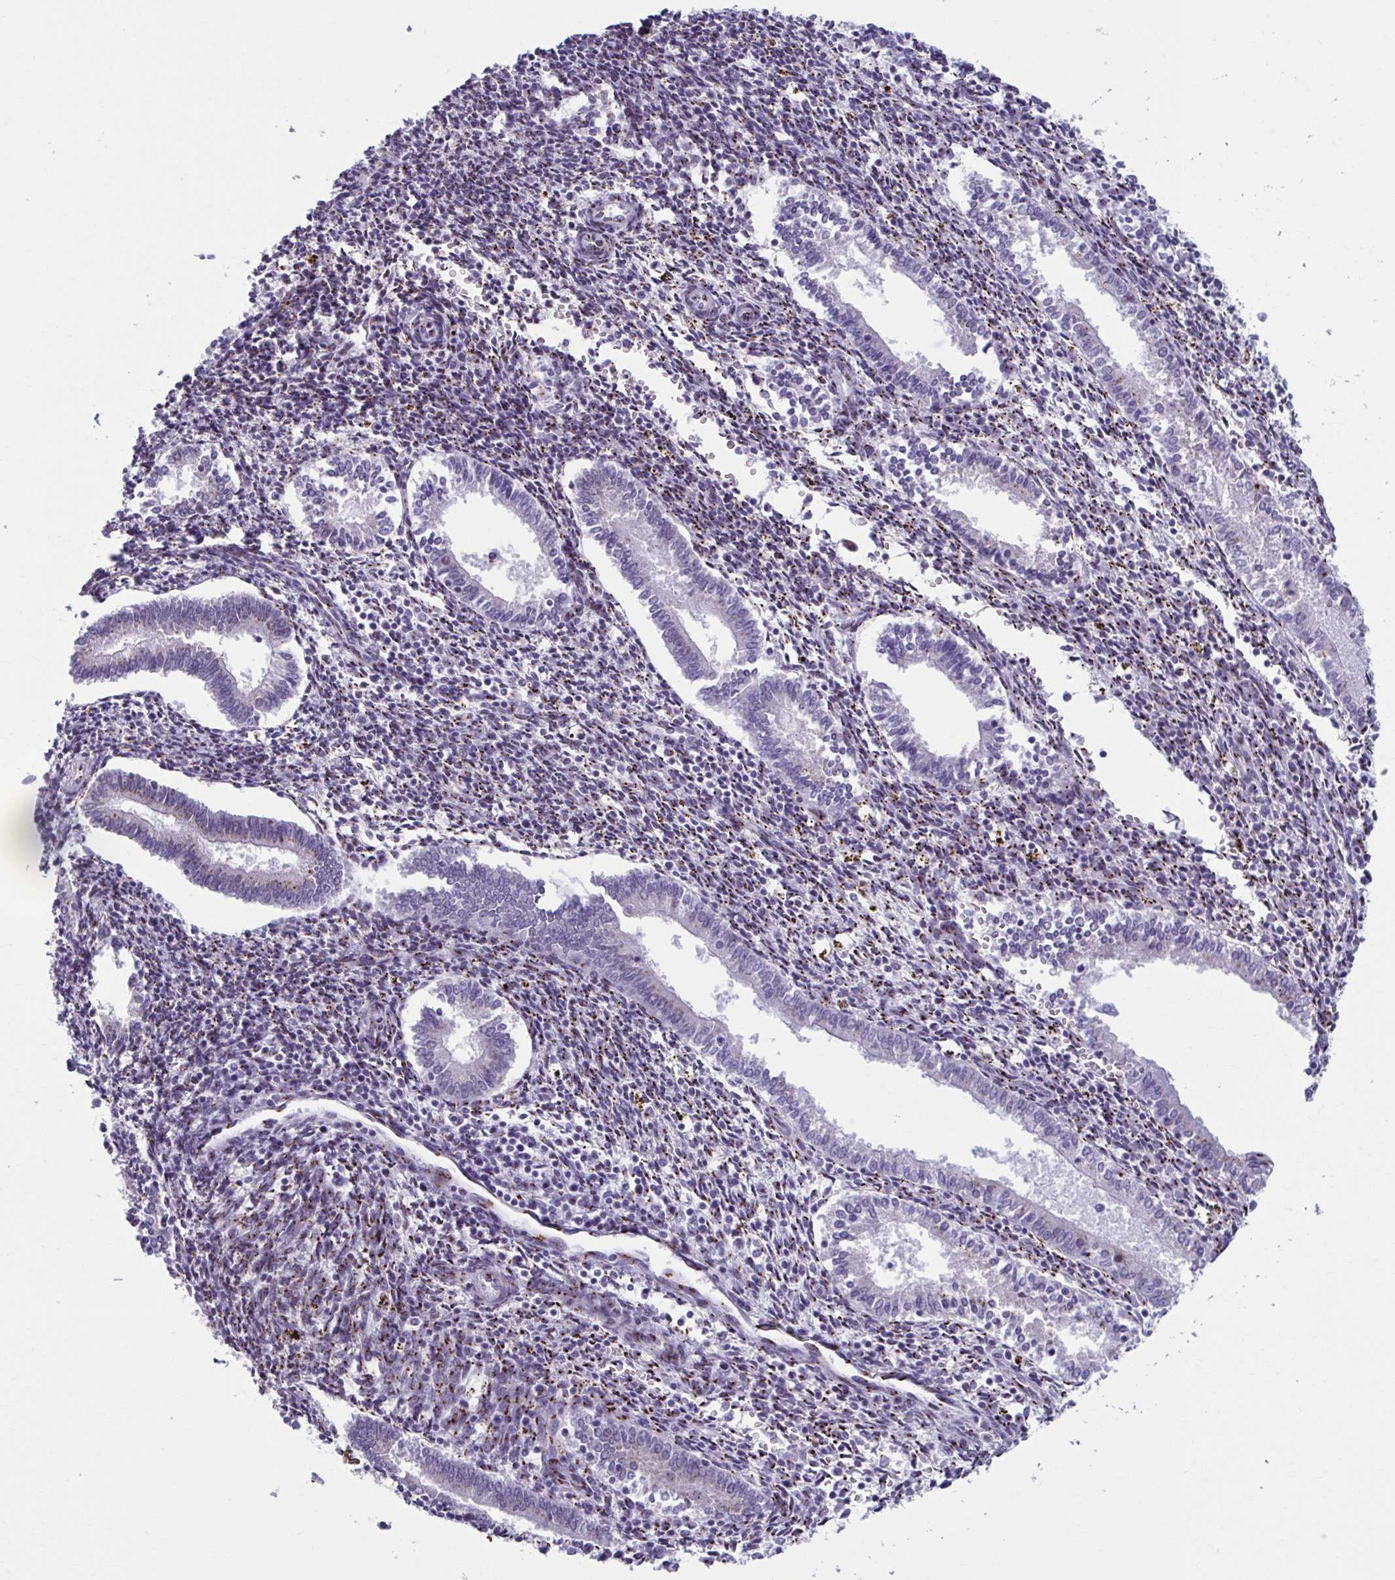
{"staining": {"intensity": "moderate", "quantity": "25%-75%", "location": "cytoplasmic/membranous"}, "tissue": "endometrium", "cell_type": "Cells in endometrial stroma", "image_type": "normal", "snomed": [{"axis": "morphology", "description": "Normal tissue, NOS"}, {"axis": "topography", "description": "Endometrium"}], "caption": "Human endometrium stained with a brown dye shows moderate cytoplasmic/membranous positive expression in about 25%-75% of cells in endometrial stroma.", "gene": "ZNF682", "patient": {"sex": "female", "age": 41}}